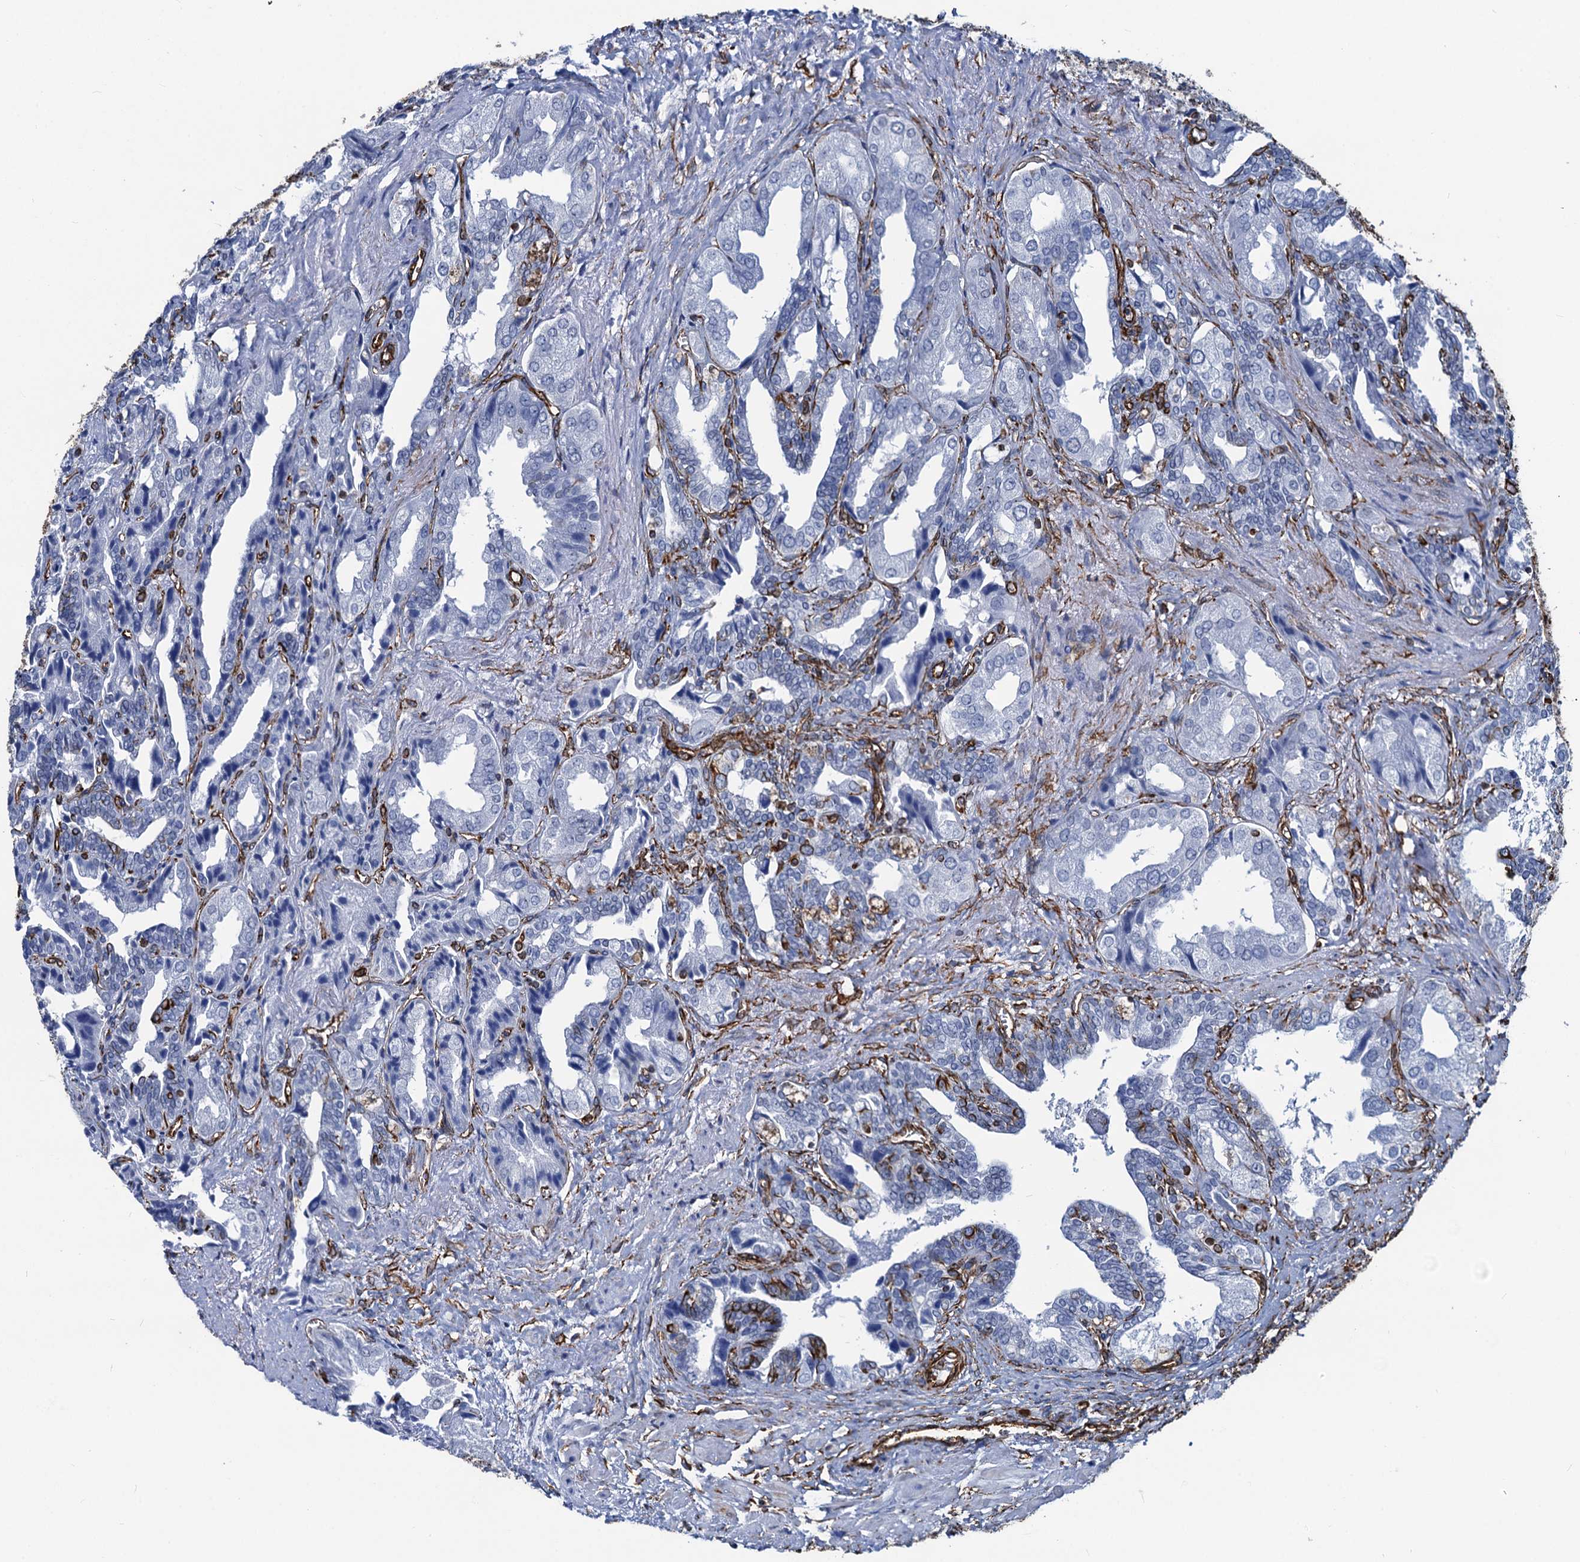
{"staining": {"intensity": "strong", "quantity": "<25%", "location": "cytoplasmic/membranous"}, "tissue": "seminal vesicle", "cell_type": "Glandular cells", "image_type": "normal", "snomed": [{"axis": "morphology", "description": "Normal tissue, NOS"}, {"axis": "topography", "description": "Seminal veicle"}], "caption": "This is a micrograph of immunohistochemistry staining of benign seminal vesicle, which shows strong staining in the cytoplasmic/membranous of glandular cells.", "gene": "PGM2", "patient": {"sex": "male", "age": 63}}